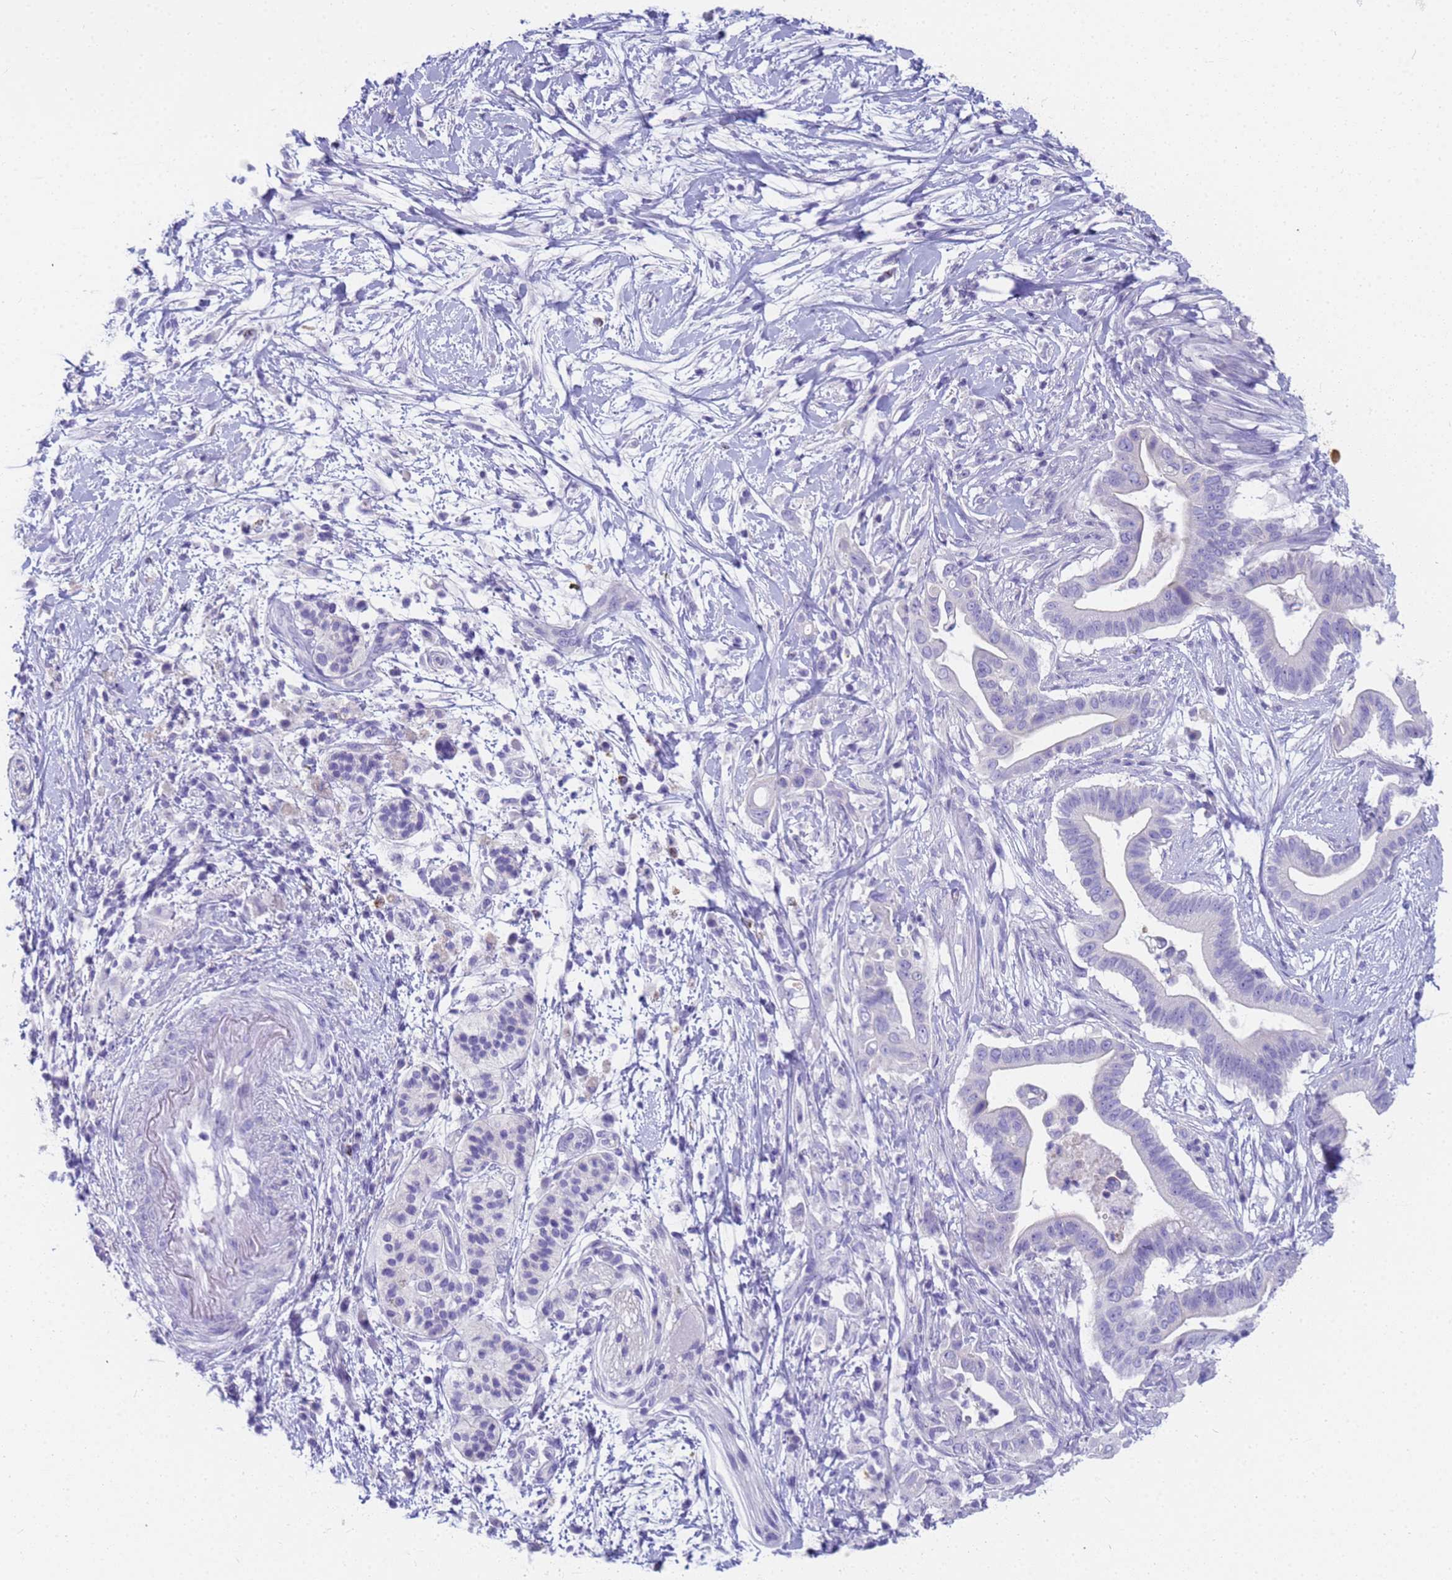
{"staining": {"intensity": "negative", "quantity": "none", "location": "none"}, "tissue": "pancreatic cancer", "cell_type": "Tumor cells", "image_type": "cancer", "snomed": [{"axis": "morphology", "description": "Adenocarcinoma, NOS"}, {"axis": "topography", "description": "Pancreas"}], "caption": "This is a image of IHC staining of pancreatic adenocarcinoma, which shows no positivity in tumor cells.", "gene": "RNASE2", "patient": {"sex": "male", "age": 68}}